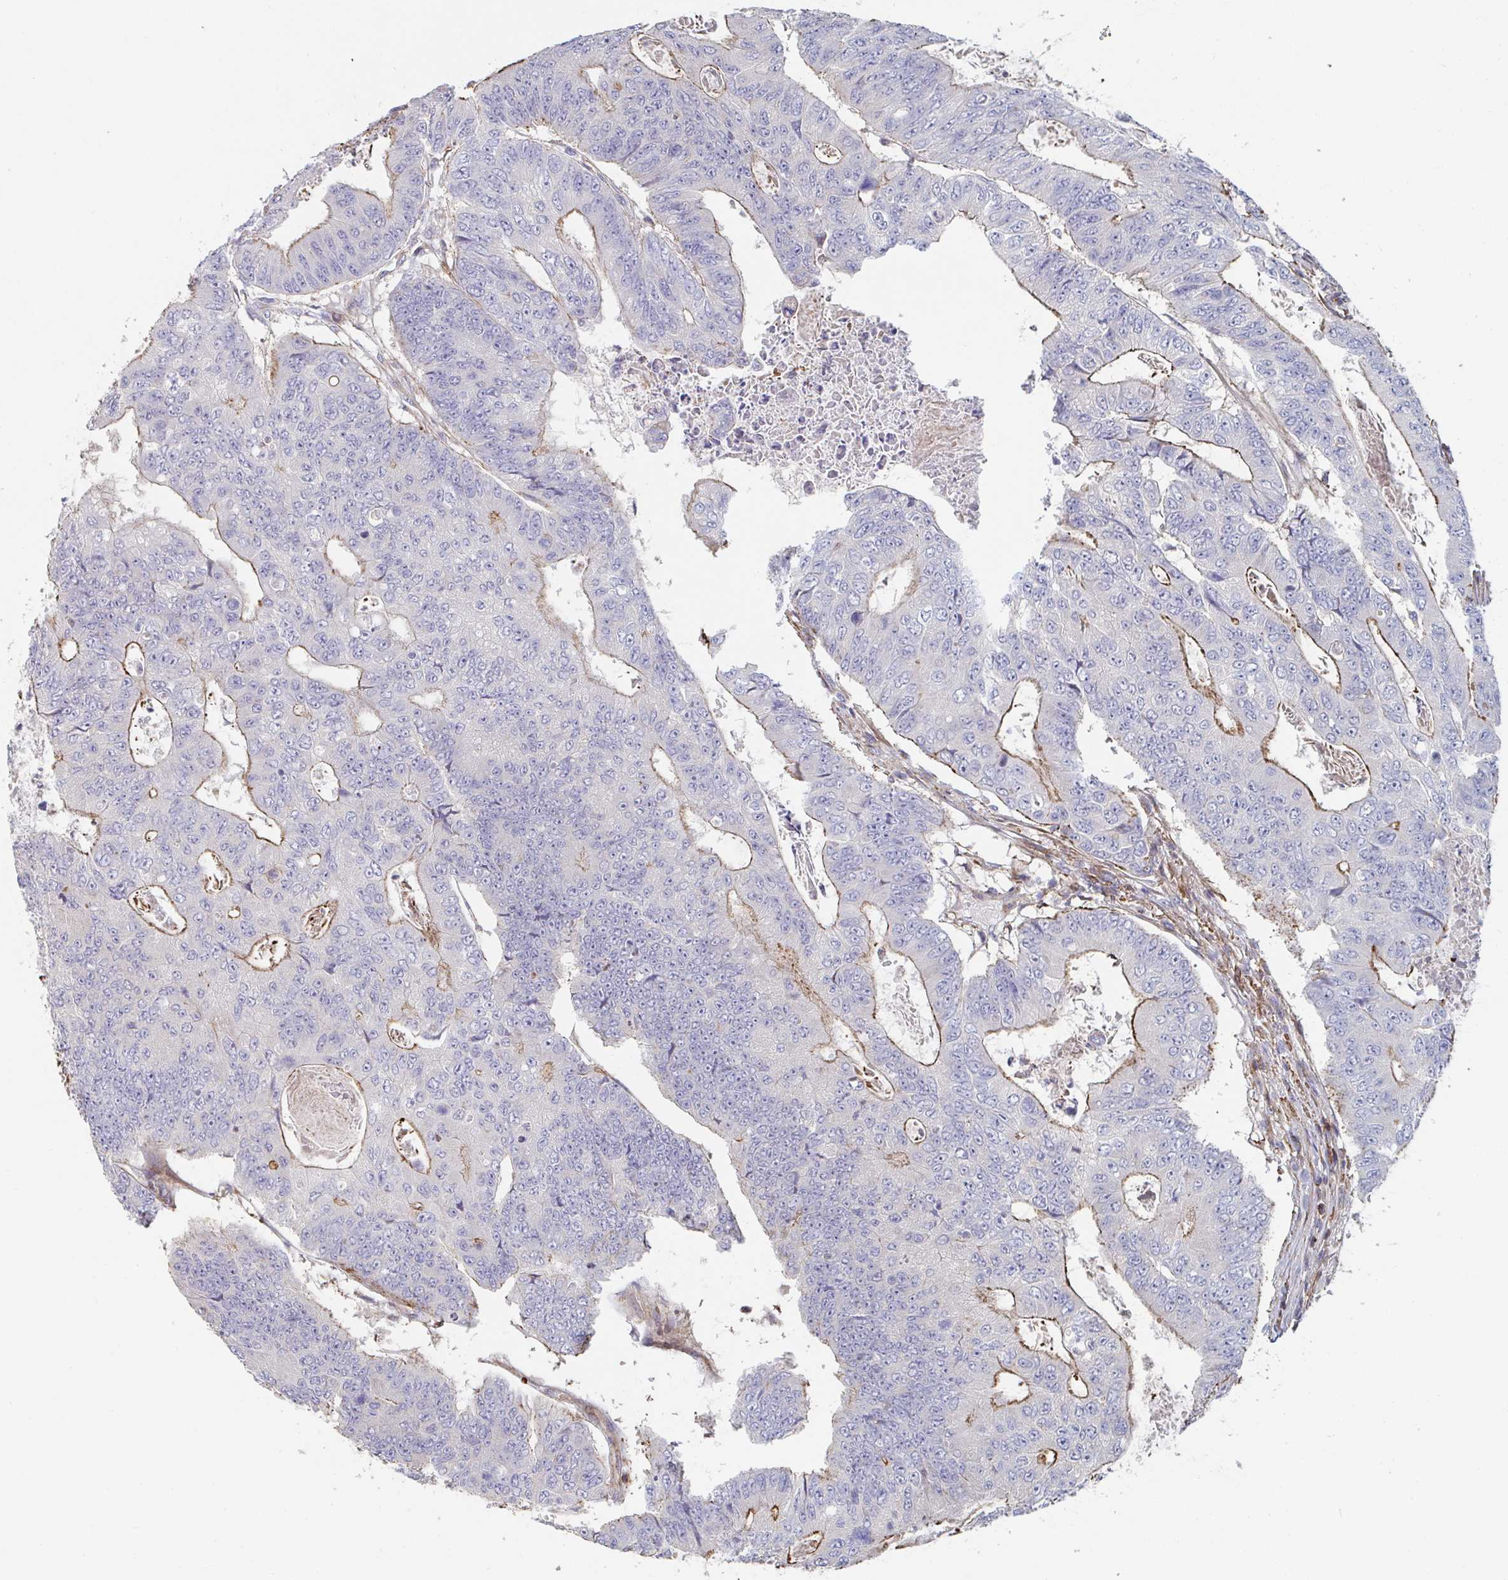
{"staining": {"intensity": "moderate", "quantity": "<25%", "location": "cytoplasmic/membranous"}, "tissue": "colorectal cancer", "cell_type": "Tumor cells", "image_type": "cancer", "snomed": [{"axis": "morphology", "description": "Adenocarcinoma, NOS"}, {"axis": "topography", "description": "Colon"}], "caption": "Immunohistochemistry (DAB (3,3'-diaminobenzidine)) staining of adenocarcinoma (colorectal) reveals moderate cytoplasmic/membranous protein staining in approximately <25% of tumor cells.", "gene": "FZD2", "patient": {"sex": "female", "age": 48}}